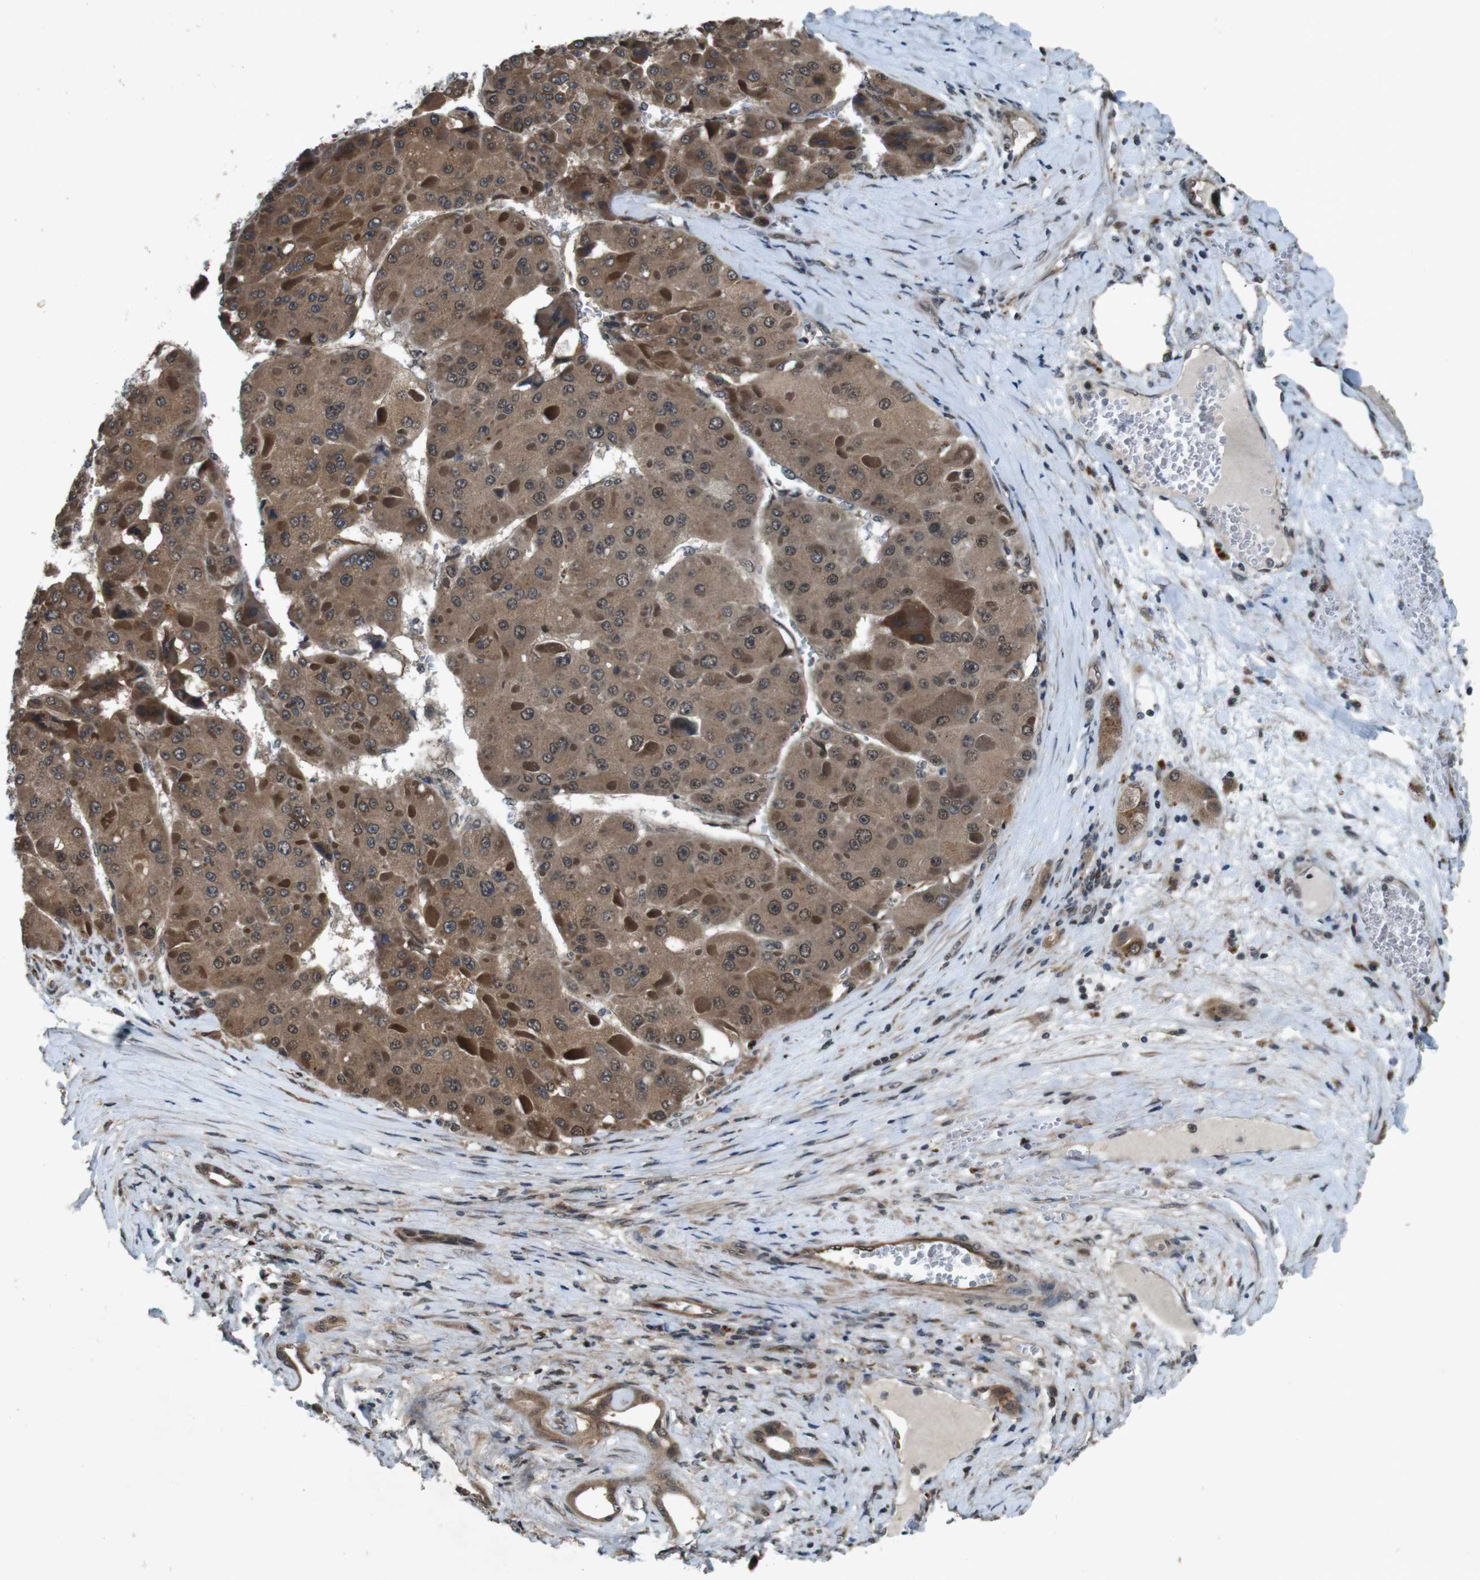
{"staining": {"intensity": "moderate", "quantity": ">75%", "location": "cytoplasmic/membranous"}, "tissue": "liver cancer", "cell_type": "Tumor cells", "image_type": "cancer", "snomed": [{"axis": "morphology", "description": "Carcinoma, Hepatocellular, NOS"}, {"axis": "topography", "description": "Liver"}], "caption": "Immunohistochemistry (IHC) (DAB) staining of human liver hepatocellular carcinoma reveals moderate cytoplasmic/membranous protein staining in approximately >75% of tumor cells. Nuclei are stained in blue.", "gene": "SOCS1", "patient": {"sex": "female", "age": 73}}